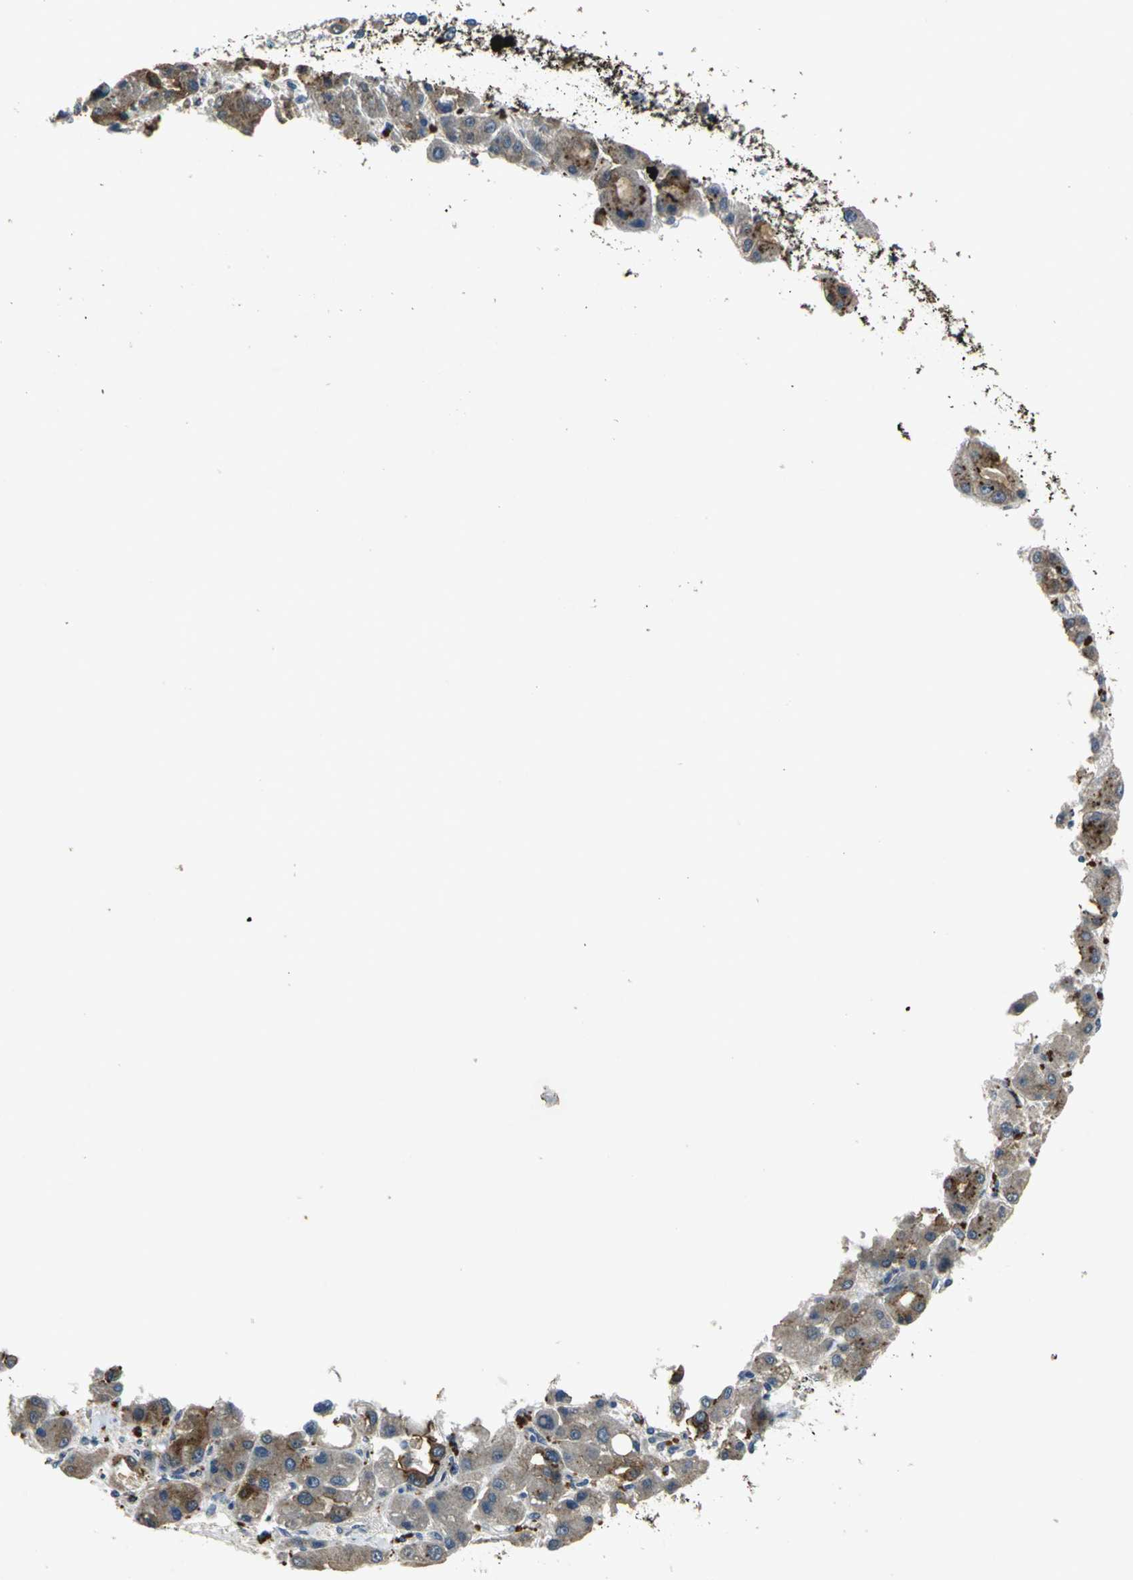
{"staining": {"intensity": "moderate", "quantity": ">75%", "location": "cytoplasmic/membranous"}, "tissue": "liver cancer", "cell_type": "Tumor cells", "image_type": "cancer", "snomed": [{"axis": "morphology", "description": "Carcinoma, Hepatocellular, NOS"}, {"axis": "topography", "description": "Liver"}], "caption": "Liver cancer (hepatocellular carcinoma) stained with a brown dye shows moderate cytoplasmic/membranous positive expression in approximately >75% of tumor cells.", "gene": "OCLN", "patient": {"sex": "male", "age": 55}}